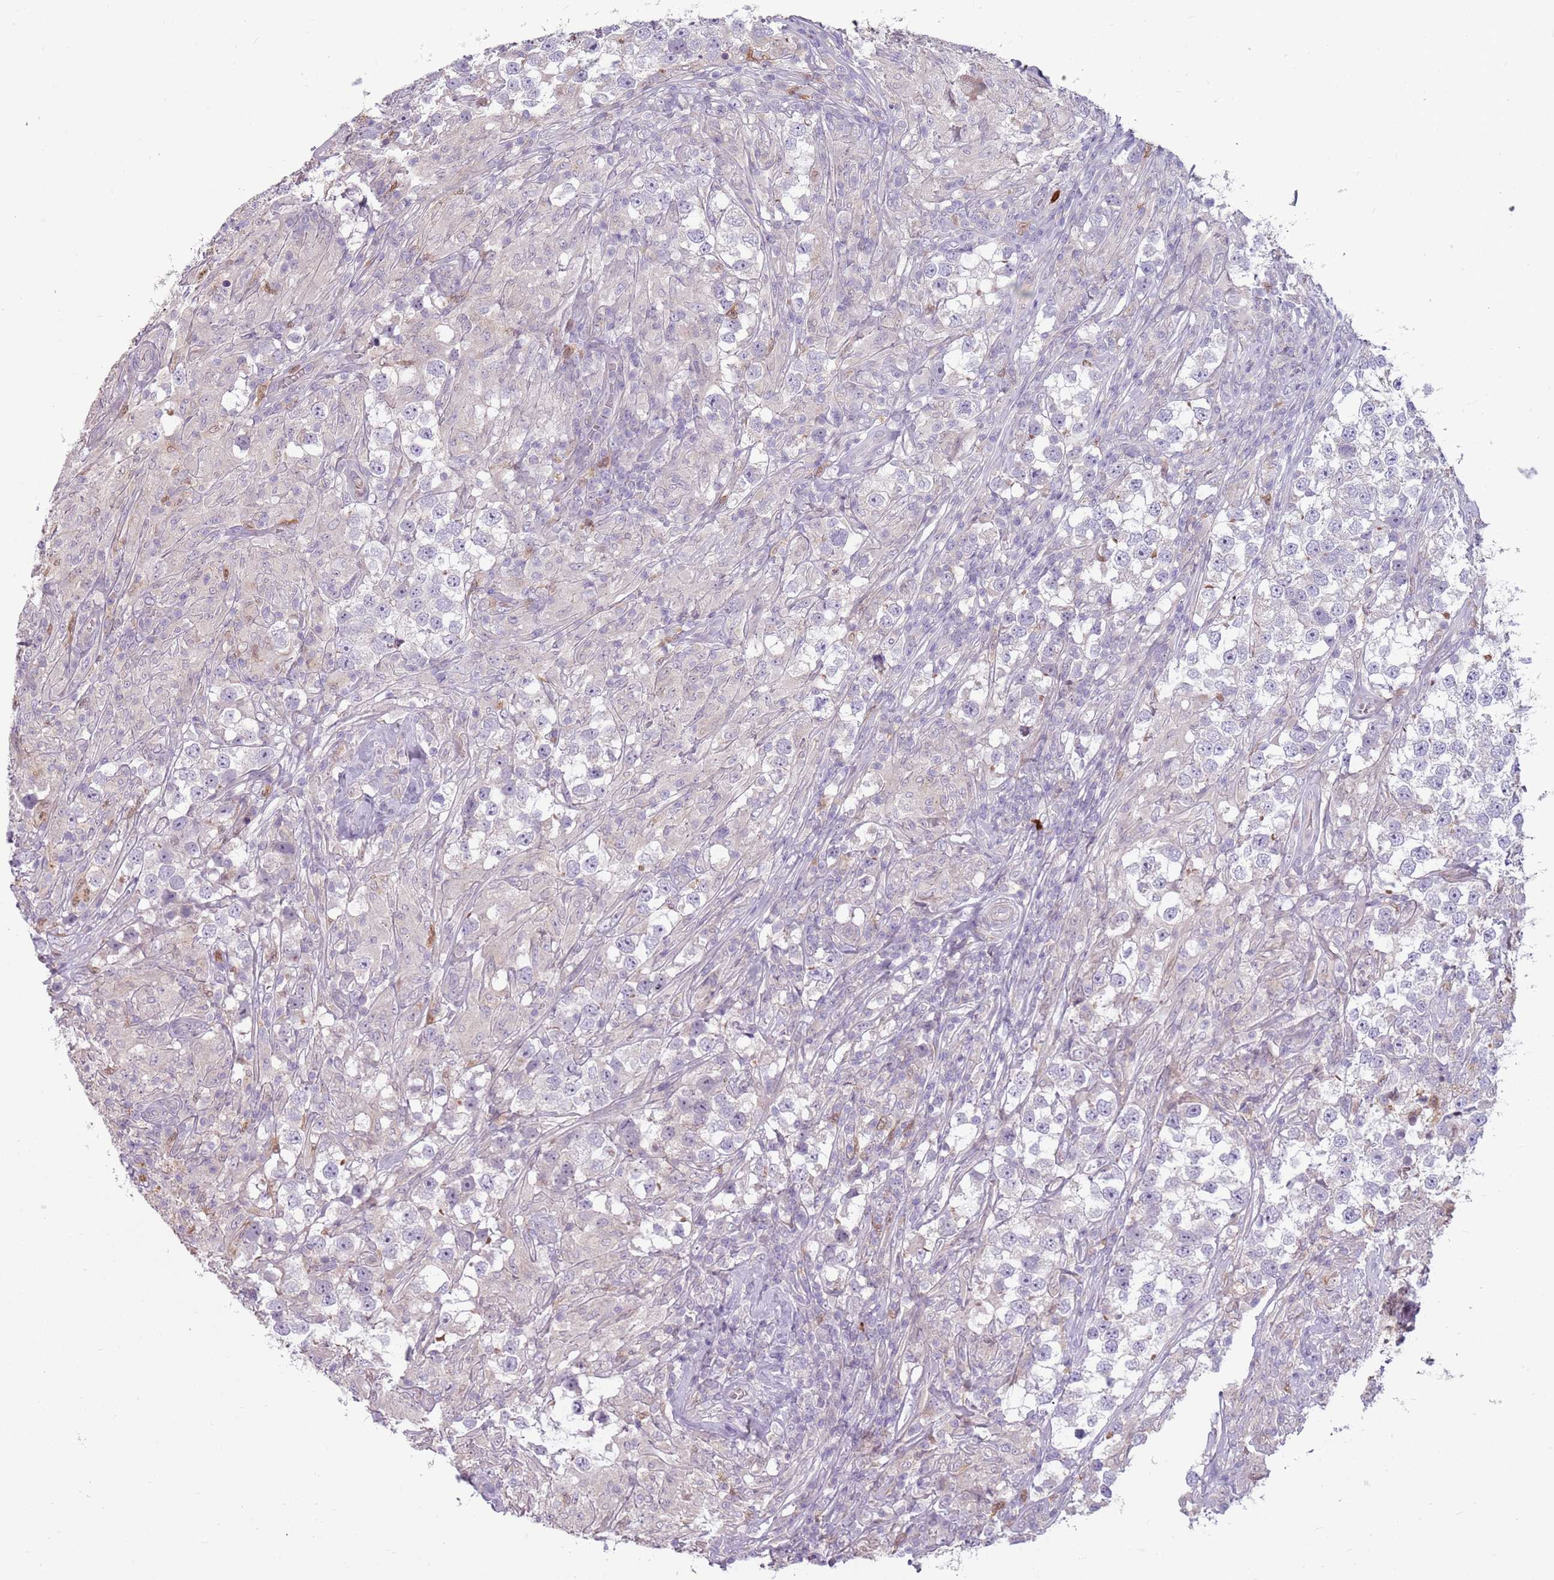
{"staining": {"intensity": "negative", "quantity": "none", "location": "none"}, "tissue": "testis cancer", "cell_type": "Tumor cells", "image_type": "cancer", "snomed": [{"axis": "morphology", "description": "Seminoma, NOS"}, {"axis": "topography", "description": "Testis"}], "caption": "Image shows no significant protein positivity in tumor cells of testis cancer (seminoma).", "gene": "SPAG4", "patient": {"sex": "male", "age": 46}}